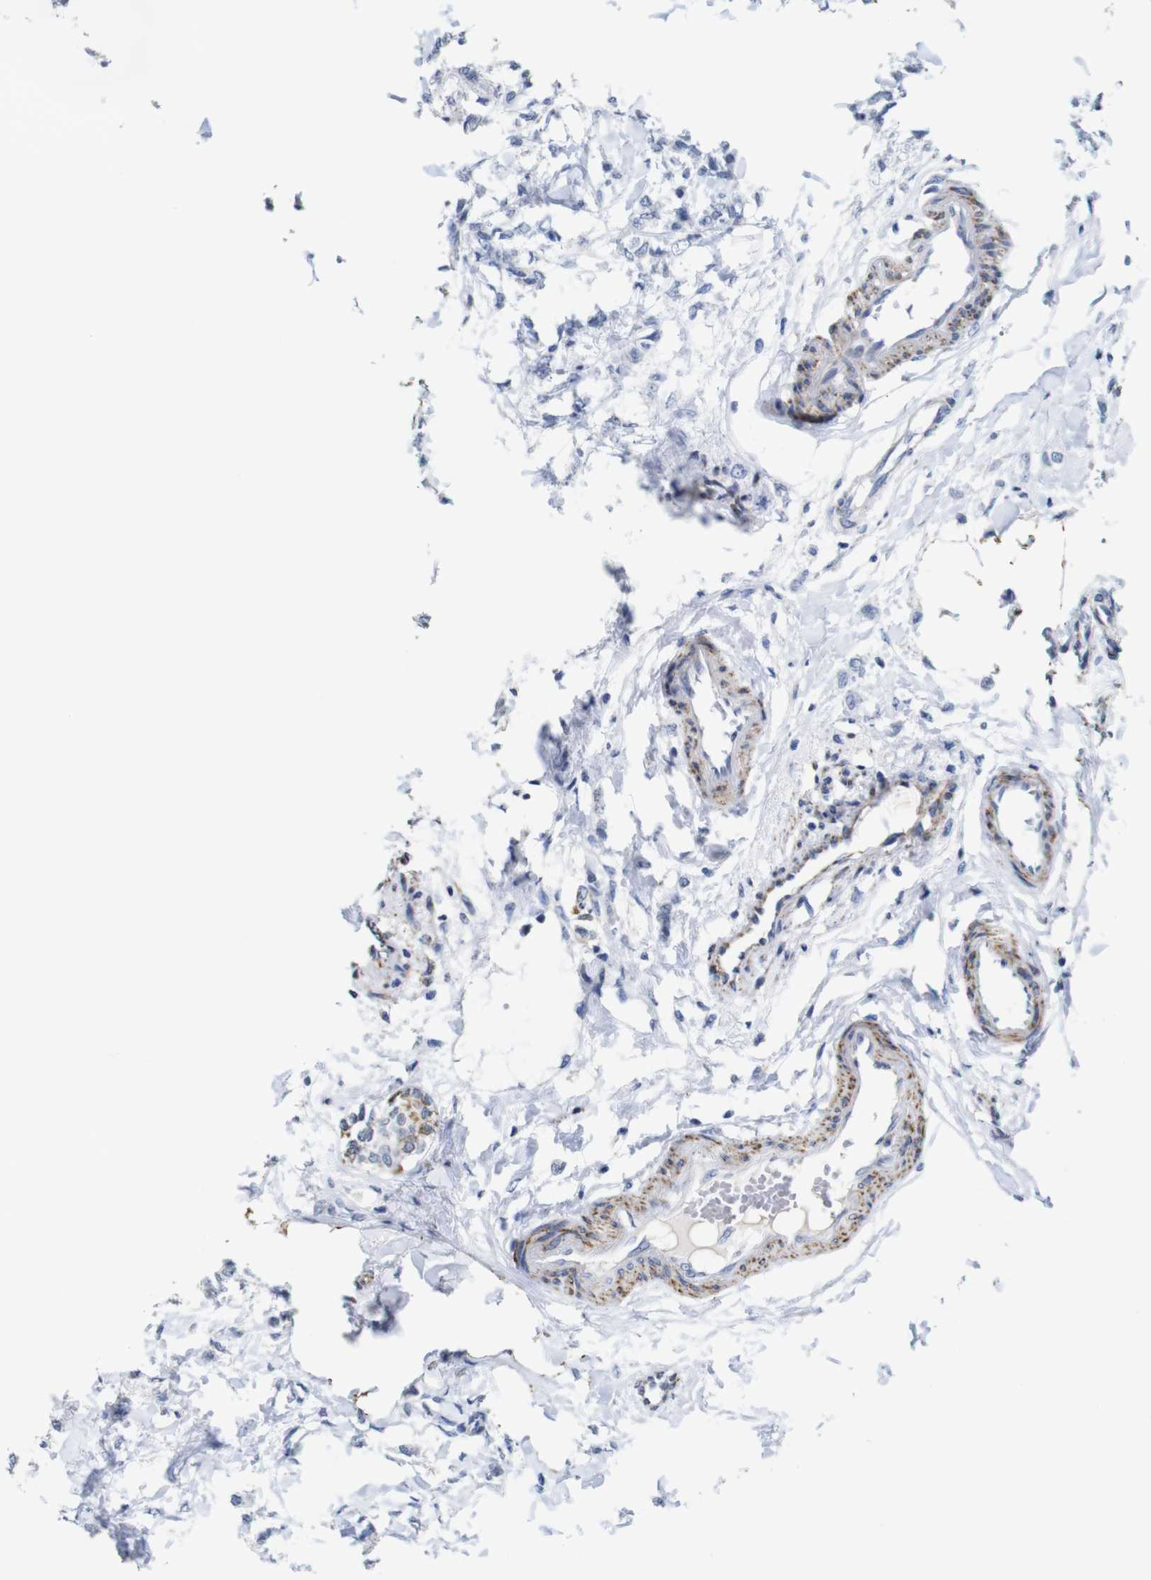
{"staining": {"intensity": "moderate", "quantity": "25%-75%", "location": "cytoplasmic/membranous"}, "tissue": "breast cancer", "cell_type": "Tumor cells", "image_type": "cancer", "snomed": [{"axis": "morphology", "description": "Lobular carcinoma, in situ"}, {"axis": "morphology", "description": "Lobular carcinoma"}, {"axis": "topography", "description": "Breast"}], "caption": "Breast cancer stained with a protein marker displays moderate staining in tumor cells.", "gene": "MAOA", "patient": {"sex": "female", "age": 41}}